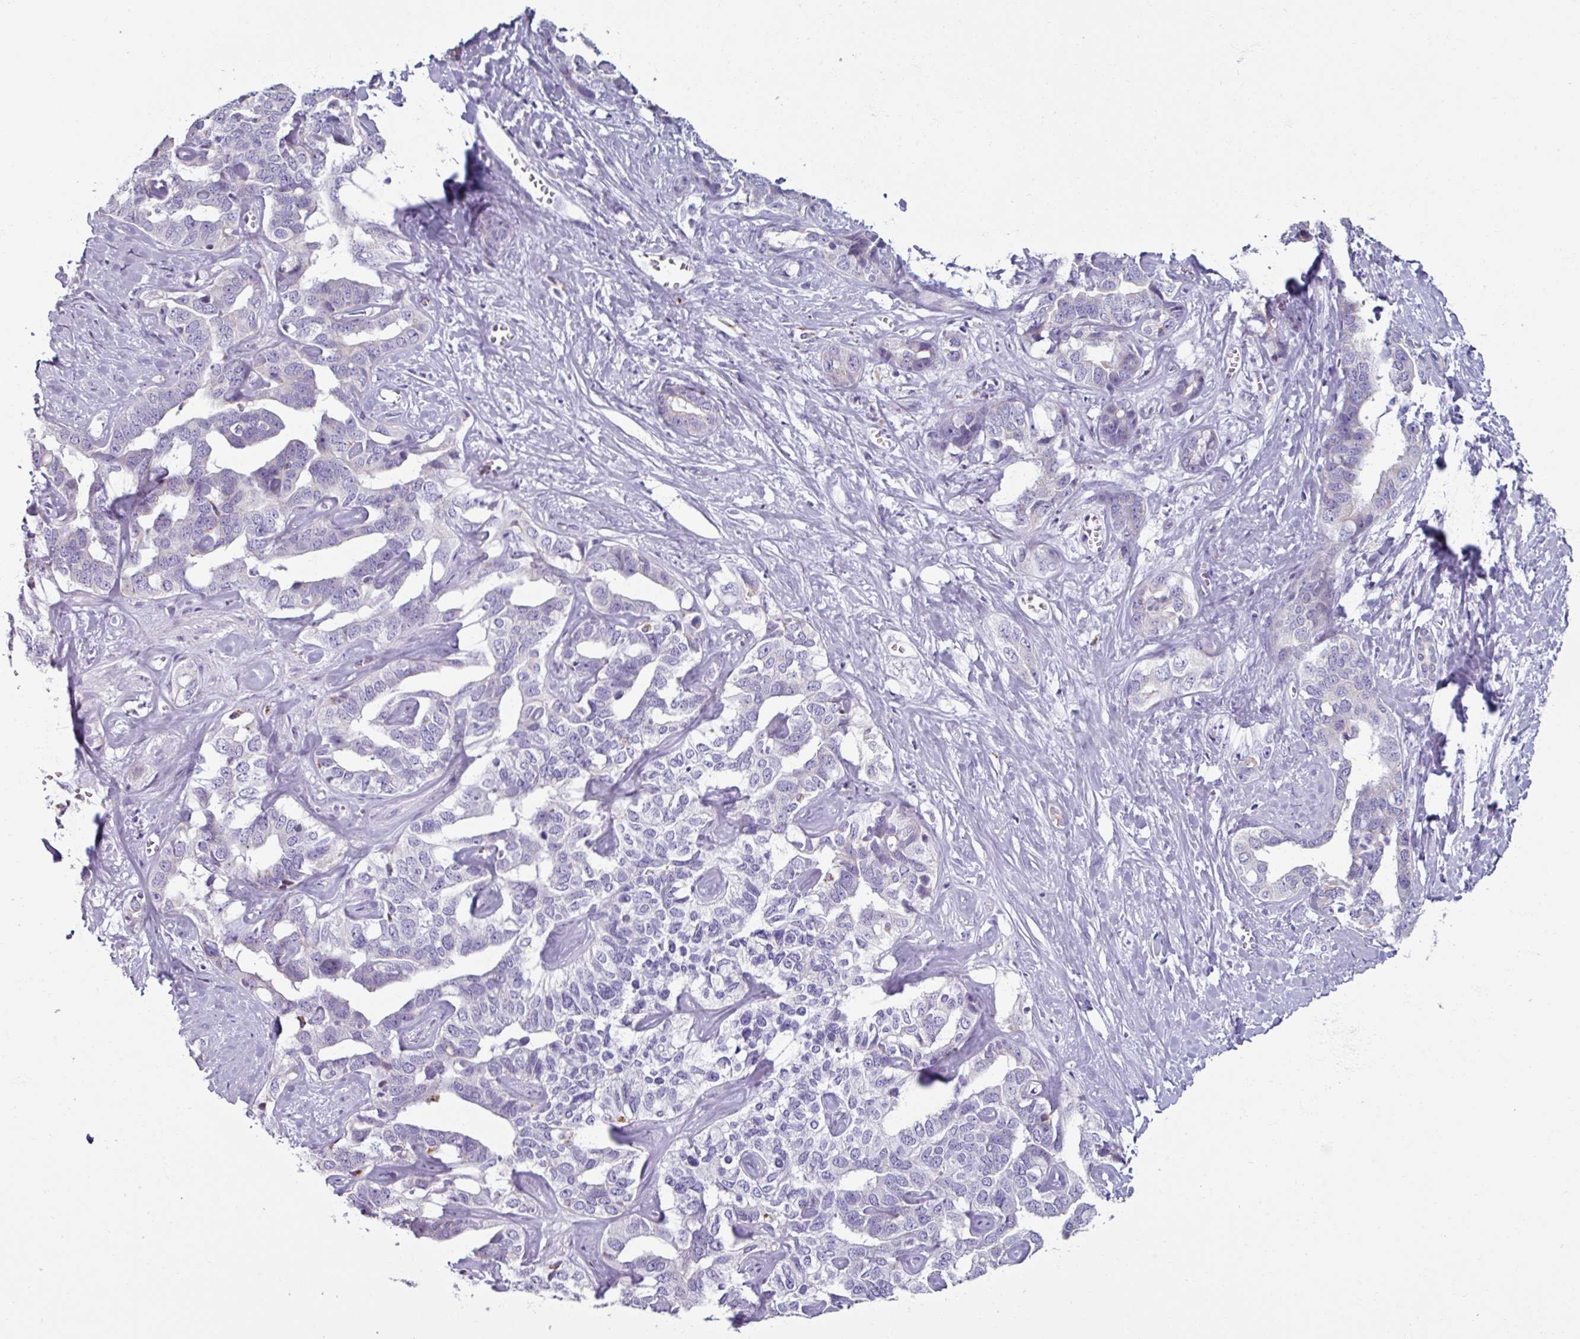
{"staining": {"intensity": "negative", "quantity": "none", "location": "none"}, "tissue": "liver cancer", "cell_type": "Tumor cells", "image_type": "cancer", "snomed": [{"axis": "morphology", "description": "Cholangiocarcinoma"}, {"axis": "topography", "description": "Liver"}], "caption": "Immunohistochemistry of liver cancer (cholangiocarcinoma) displays no positivity in tumor cells.", "gene": "SPESP1", "patient": {"sex": "male", "age": 59}}